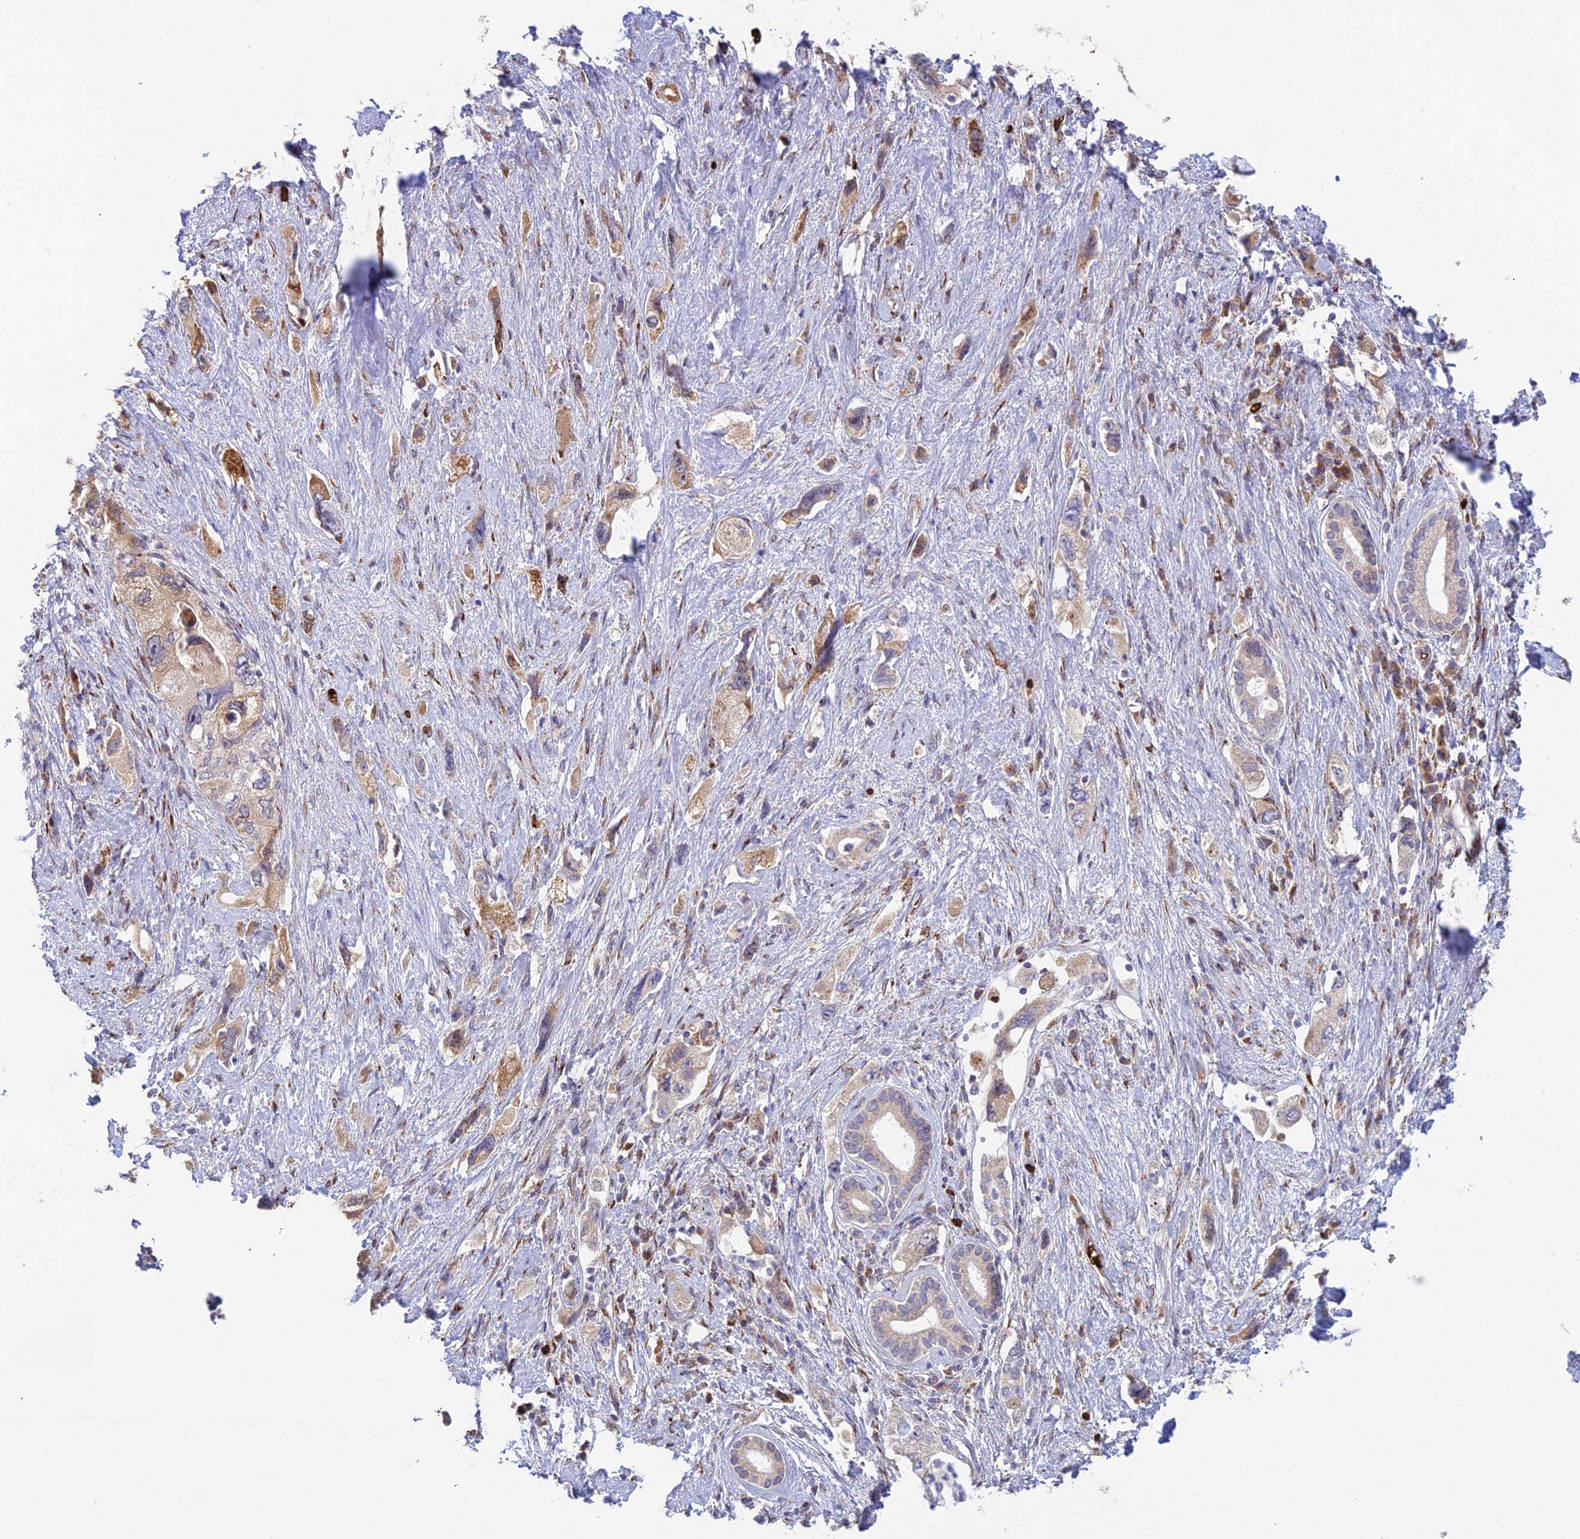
{"staining": {"intensity": "moderate", "quantity": "25%-75%", "location": "cytoplasmic/membranous"}, "tissue": "pancreatic cancer", "cell_type": "Tumor cells", "image_type": "cancer", "snomed": [{"axis": "morphology", "description": "Adenocarcinoma, NOS"}, {"axis": "topography", "description": "Pancreas"}], "caption": "Immunohistochemical staining of human pancreatic cancer (adenocarcinoma) shows medium levels of moderate cytoplasmic/membranous staining in approximately 25%-75% of tumor cells.", "gene": "UFSP2", "patient": {"sex": "female", "age": 73}}